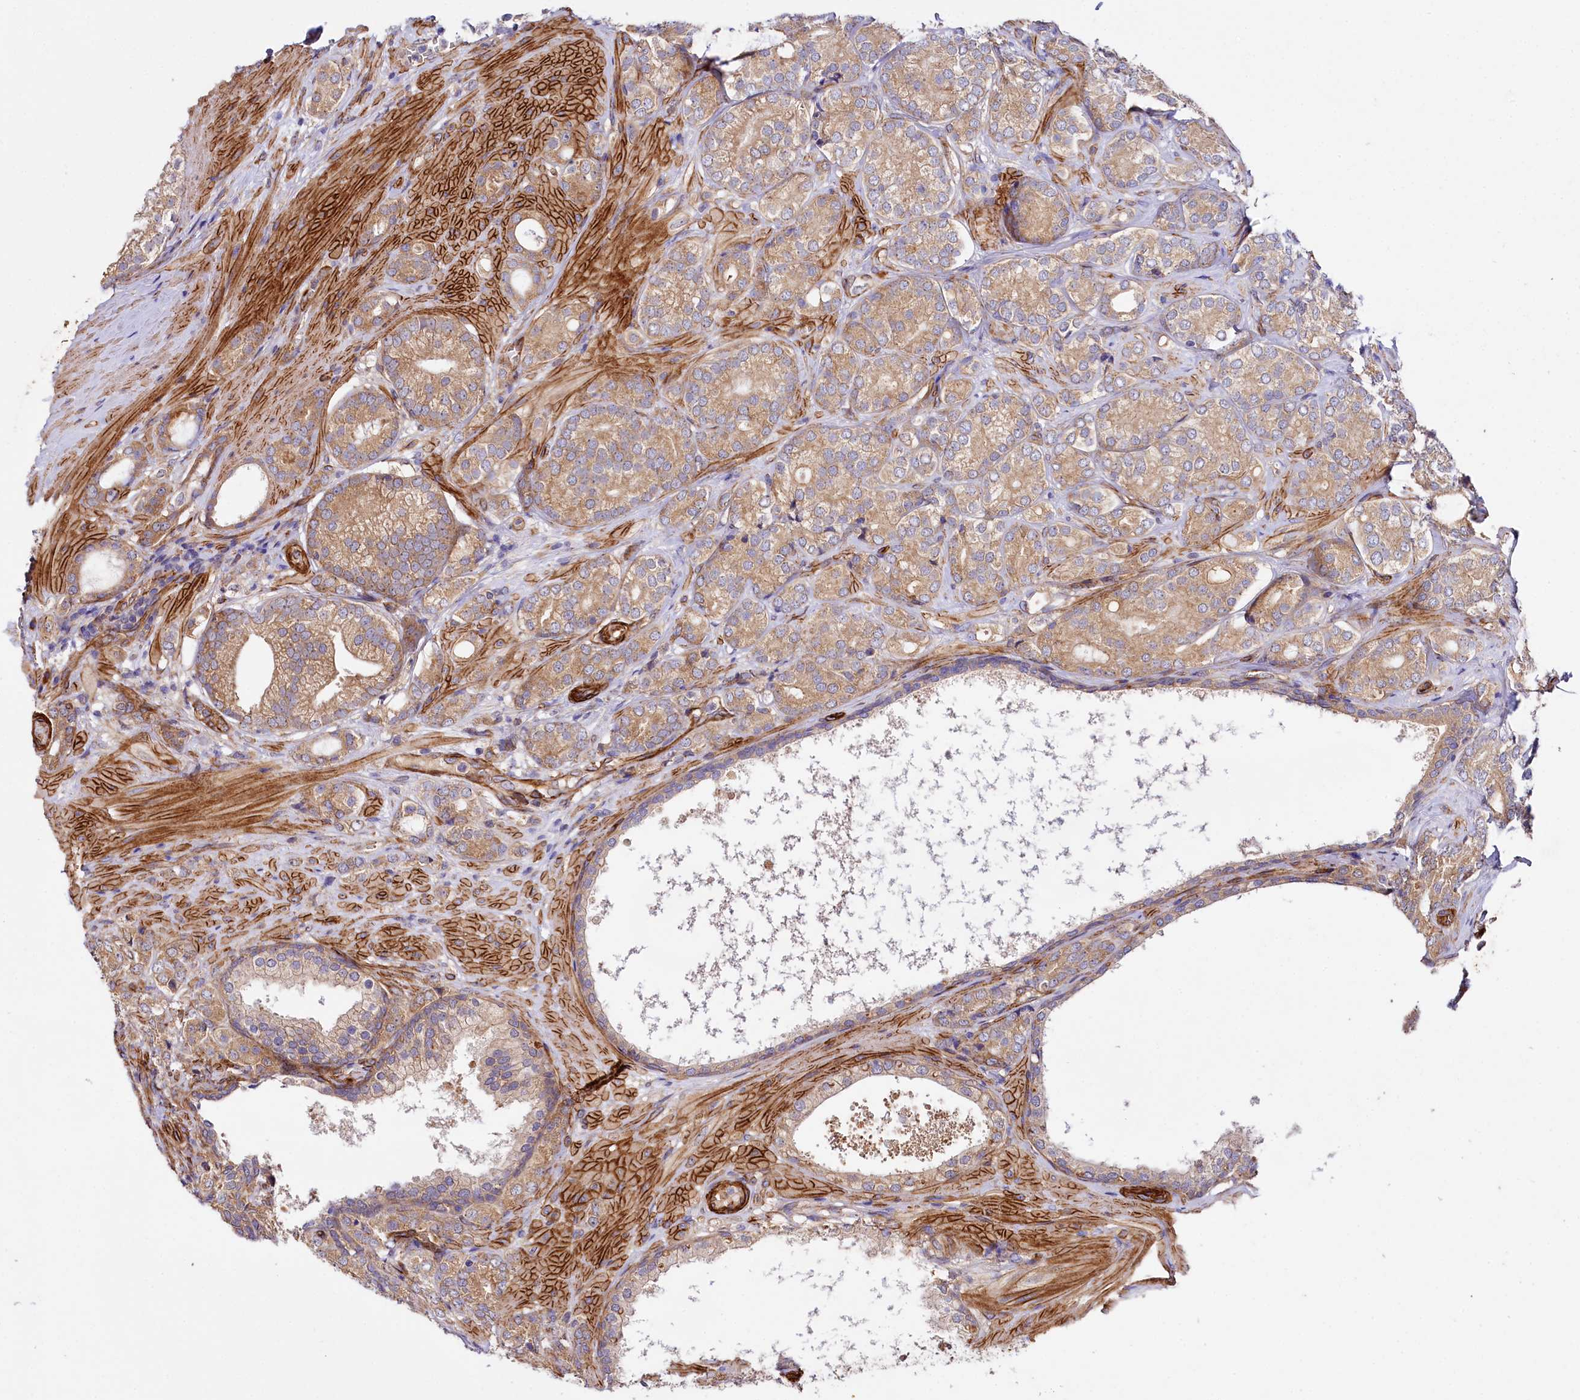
{"staining": {"intensity": "moderate", "quantity": ">75%", "location": "cytoplasmic/membranous"}, "tissue": "prostate cancer", "cell_type": "Tumor cells", "image_type": "cancer", "snomed": [{"axis": "morphology", "description": "Adenocarcinoma, High grade"}, {"axis": "topography", "description": "Prostate"}], "caption": "A brown stain shows moderate cytoplasmic/membranous staining of a protein in human prostate high-grade adenocarcinoma tumor cells.", "gene": "SPATS2", "patient": {"sex": "male", "age": 60}}